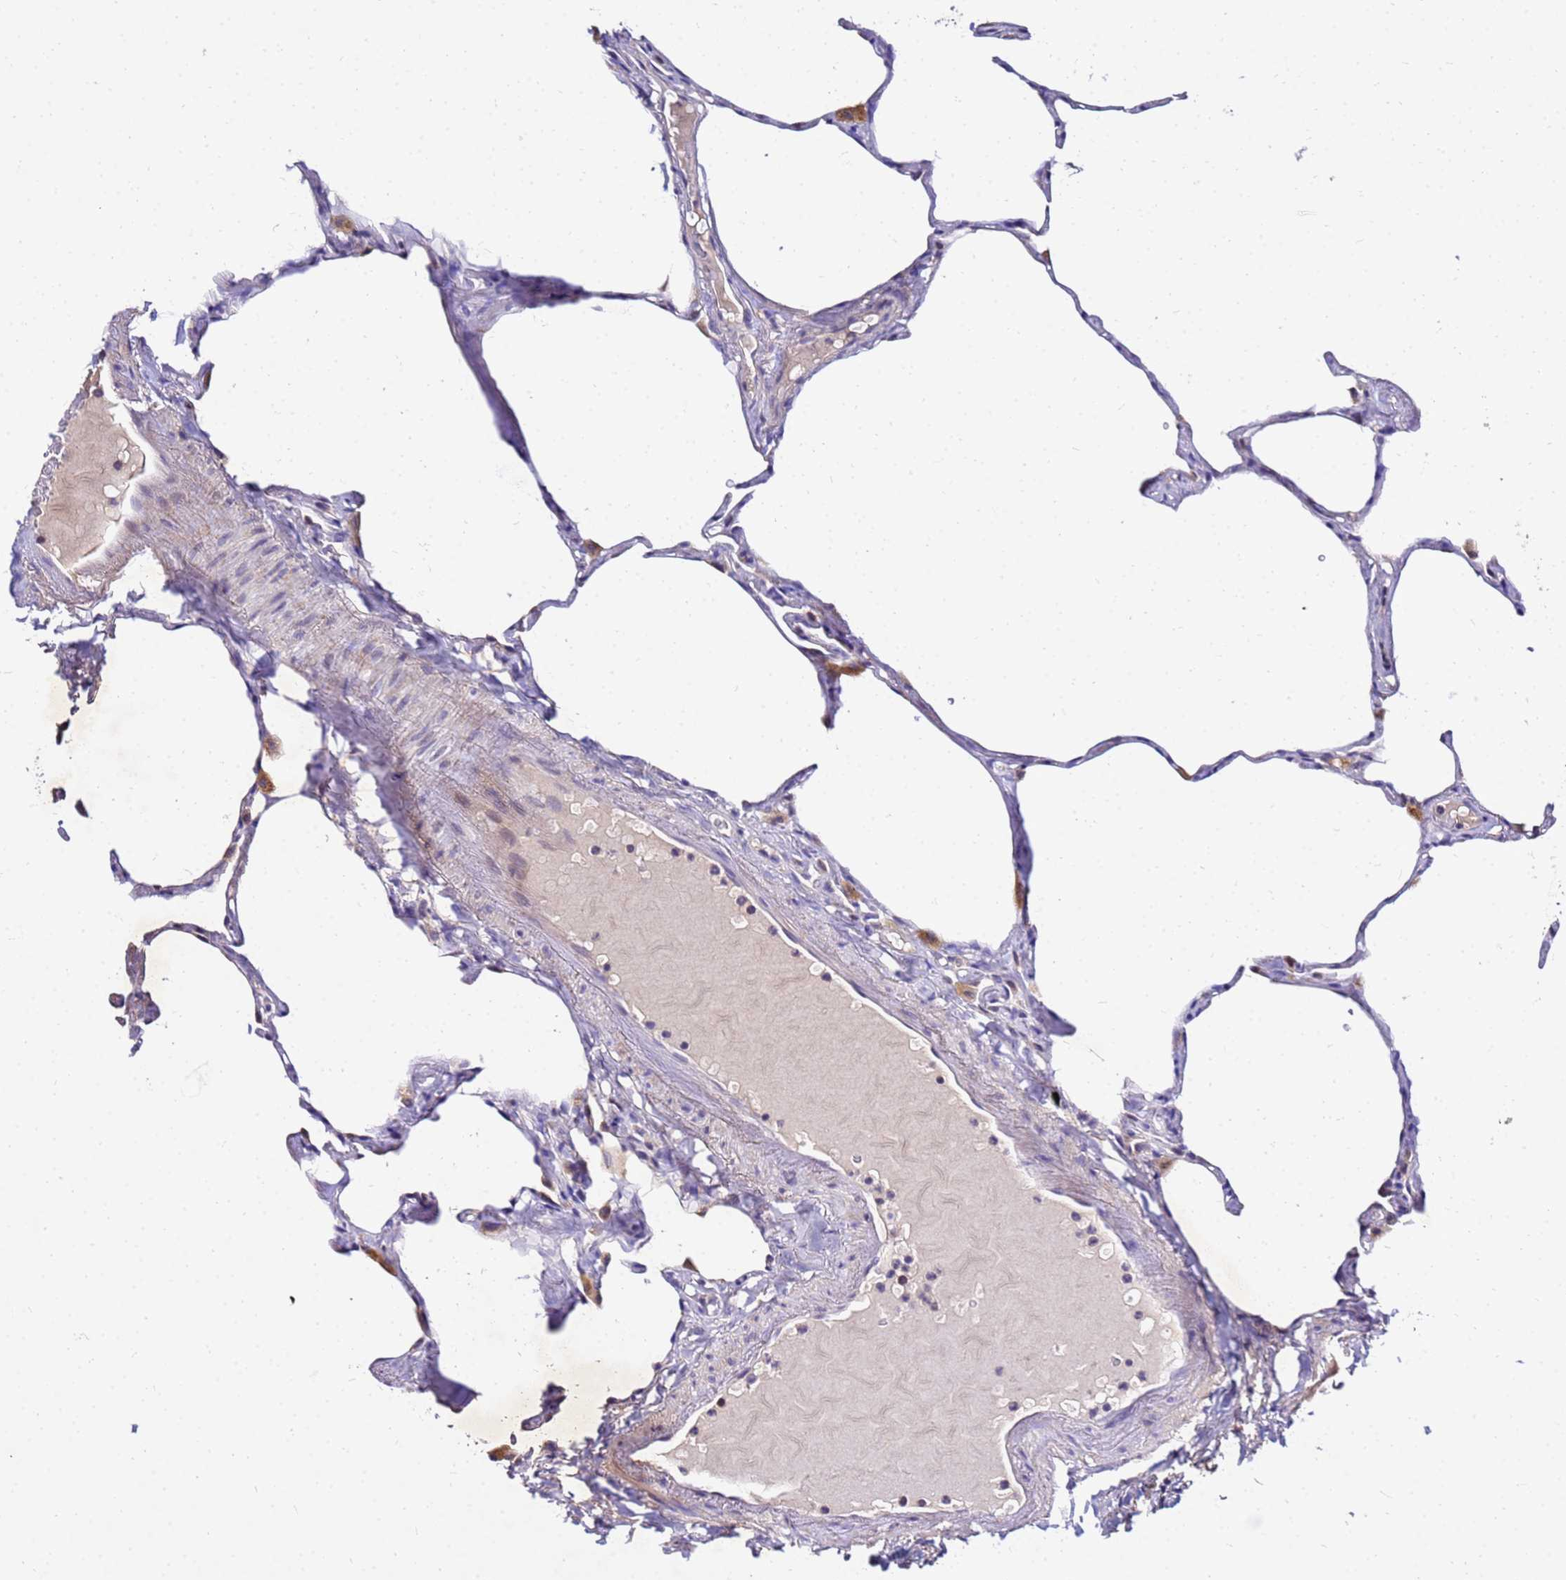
{"staining": {"intensity": "weak", "quantity": "<25%", "location": "cytoplasmic/membranous"}, "tissue": "lung", "cell_type": "Alveolar cells", "image_type": "normal", "snomed": [{"axis": "morphology", "description": "Normal tissue, NOS"}, {"axis": "topography", "description": "Lung"}], "caption": "A micrograph of human lung is negative for staining in alveolar cells. Nuclei are stained in blue.", "gene": "COX14", "patient": {"sex": "male", "age": 65}}